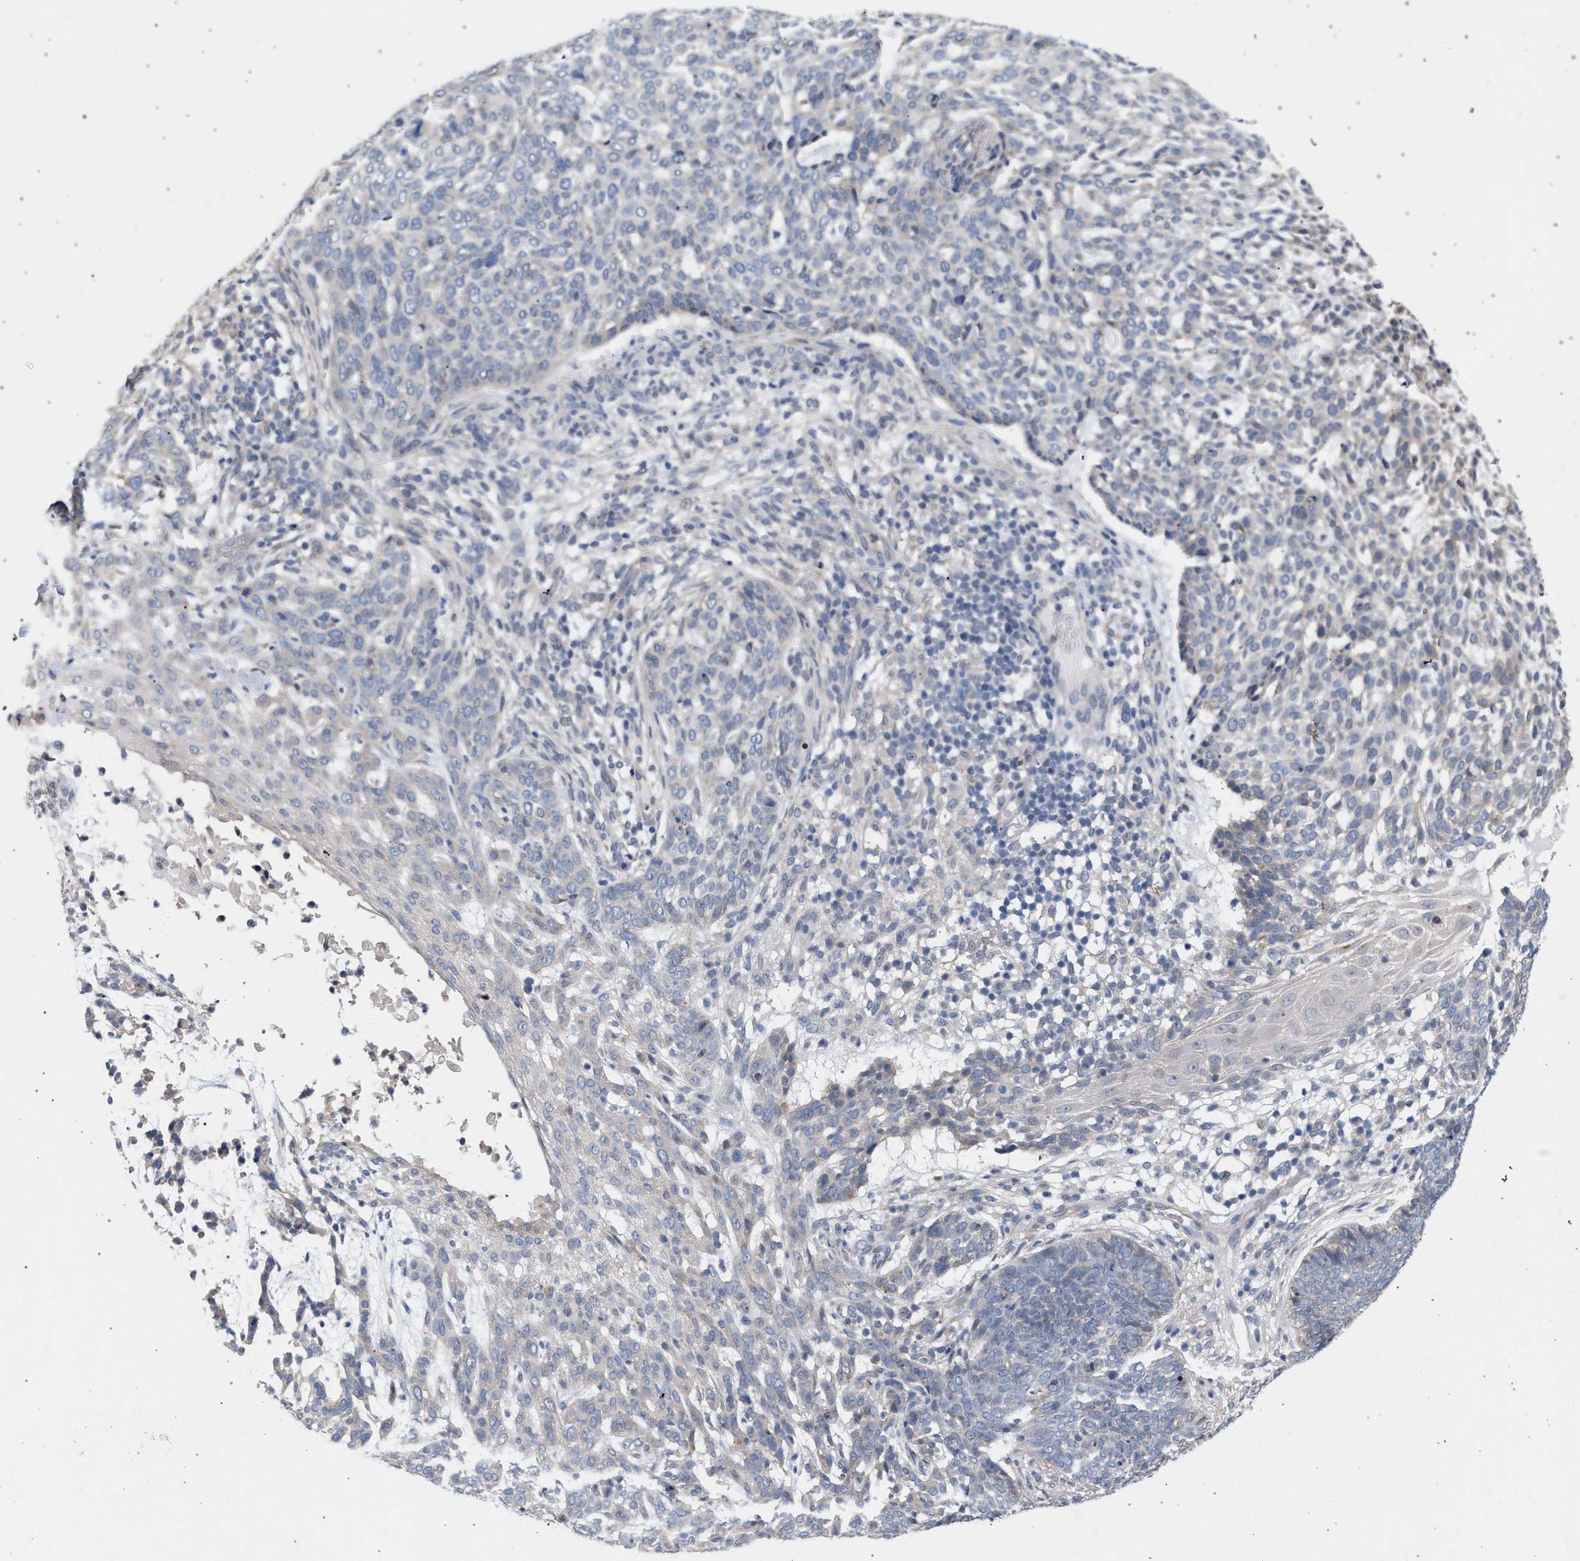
{"staining": {"intensity": "negative", "quantity": "none", "location": "none"}, "tissue": "skin cancer", "cell_type": "Tumor cells", "image_type": "cancer", "snomed": [{"axis": "morphology", "description": "Basal cell carcinoma"}, {"axis": "topography", "description": "Skin"}], "caption": "A high-resolution micrograph shows IHC staining of basal cell carcinoma (skin), which displays no significant expression in tumor cells.", "gene": "ARPC5L", "patient": {"sex": "female", "age": 64}}